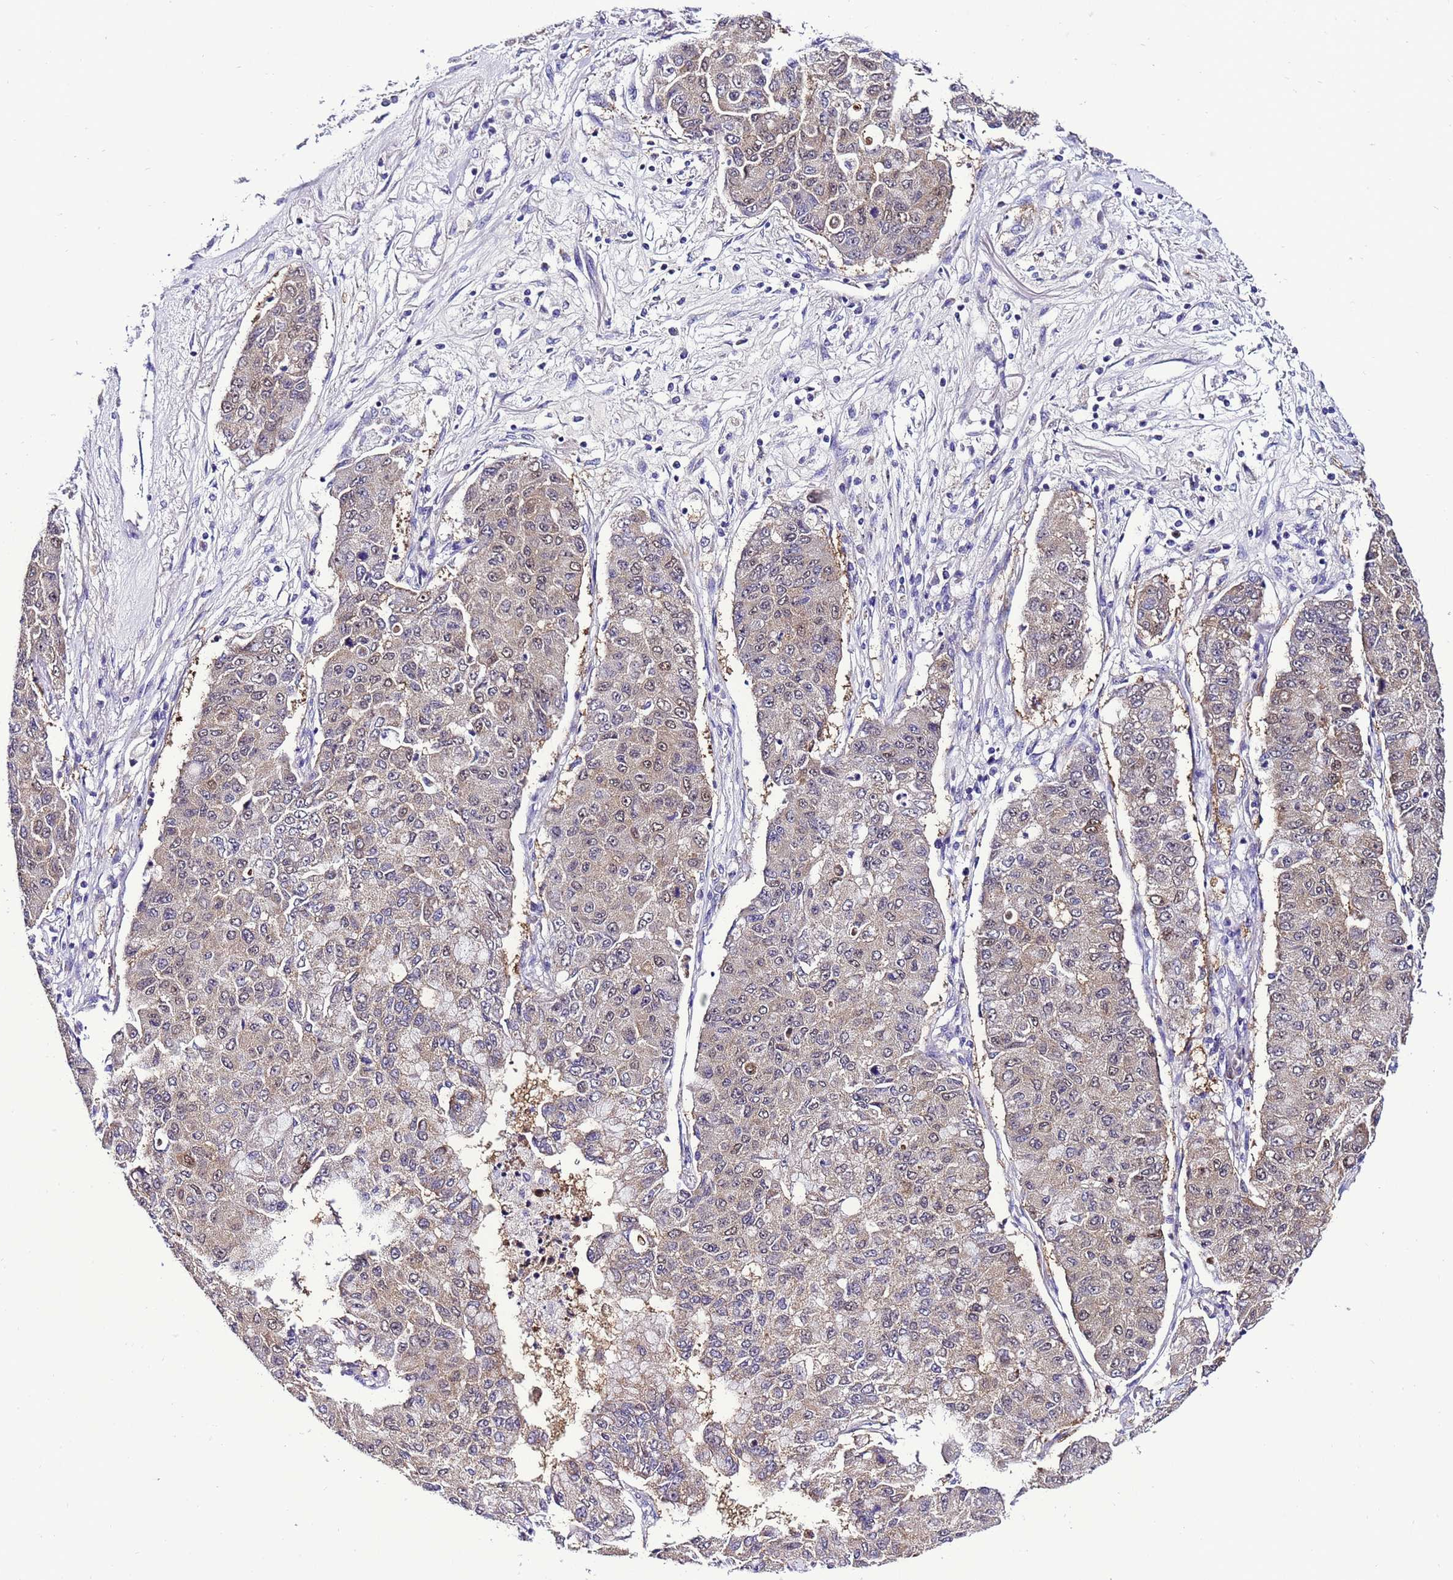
{"staining": {"intensity": "weak", "quantity": "<25%", "location": "cytoplasmic/membranous"}, "tissue": "lung cancer", "cell_type": "Tumor cells", "image_type": "cancer", "snomed": [{"axis": "morphology", "description": "Squamous cell carcinoma, NOS"}, {"axis": "topography", "description": "Lung"}], "caption": "Immunohistochemistry micrograph of lung cancer stained for a protein (brown), which demonstrates no expression in tumor cells. The staining was performed using DAB to visualize the protein expression in brown, while the nuclei were stained in blue with hematoxylin (Magnification: 20x).", "gene": "DPH6", "patient": {"sex": "male", "age": 74}}